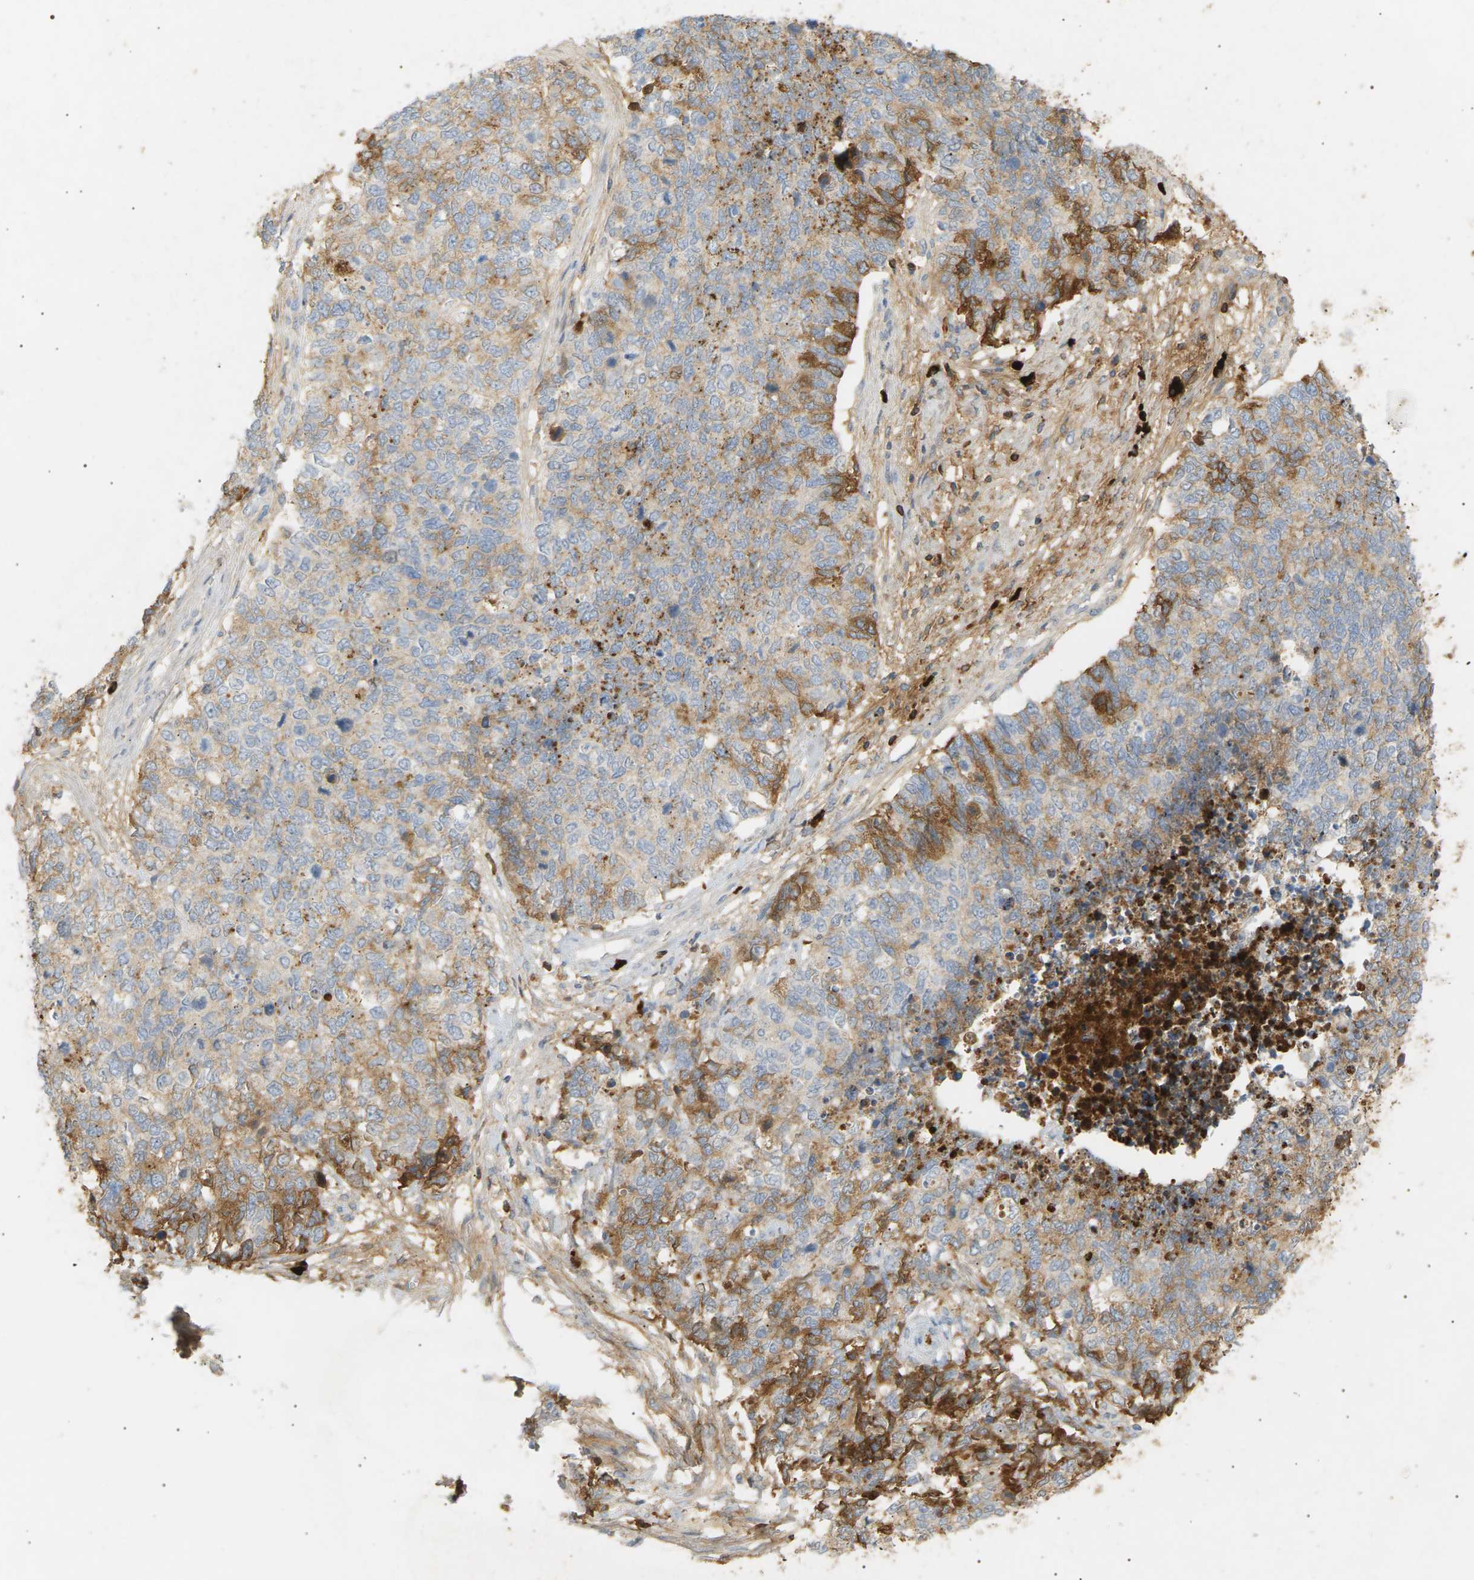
{"staining": {"intensity": "weak", "quantity": ">75%", "location": "cytoplasmic/membranous"}, "tissue": "cervical cancer", "cell_type": "Tumor cells", "image_type": "cancer", "snomed": [{"axis": "morphology", "description": "Squamous cell carcinoma, NOS"}, {"axis": "topography", "description": "Cervix"}], "caption": "Human cervical squamous cell carcinoma stained with a brown dye displays weak cytoplasmic/membranous positive expression in about >75% of tumor cells.", "gene": "IGLC3", "patient": {"sex": "female", "age": 63}}